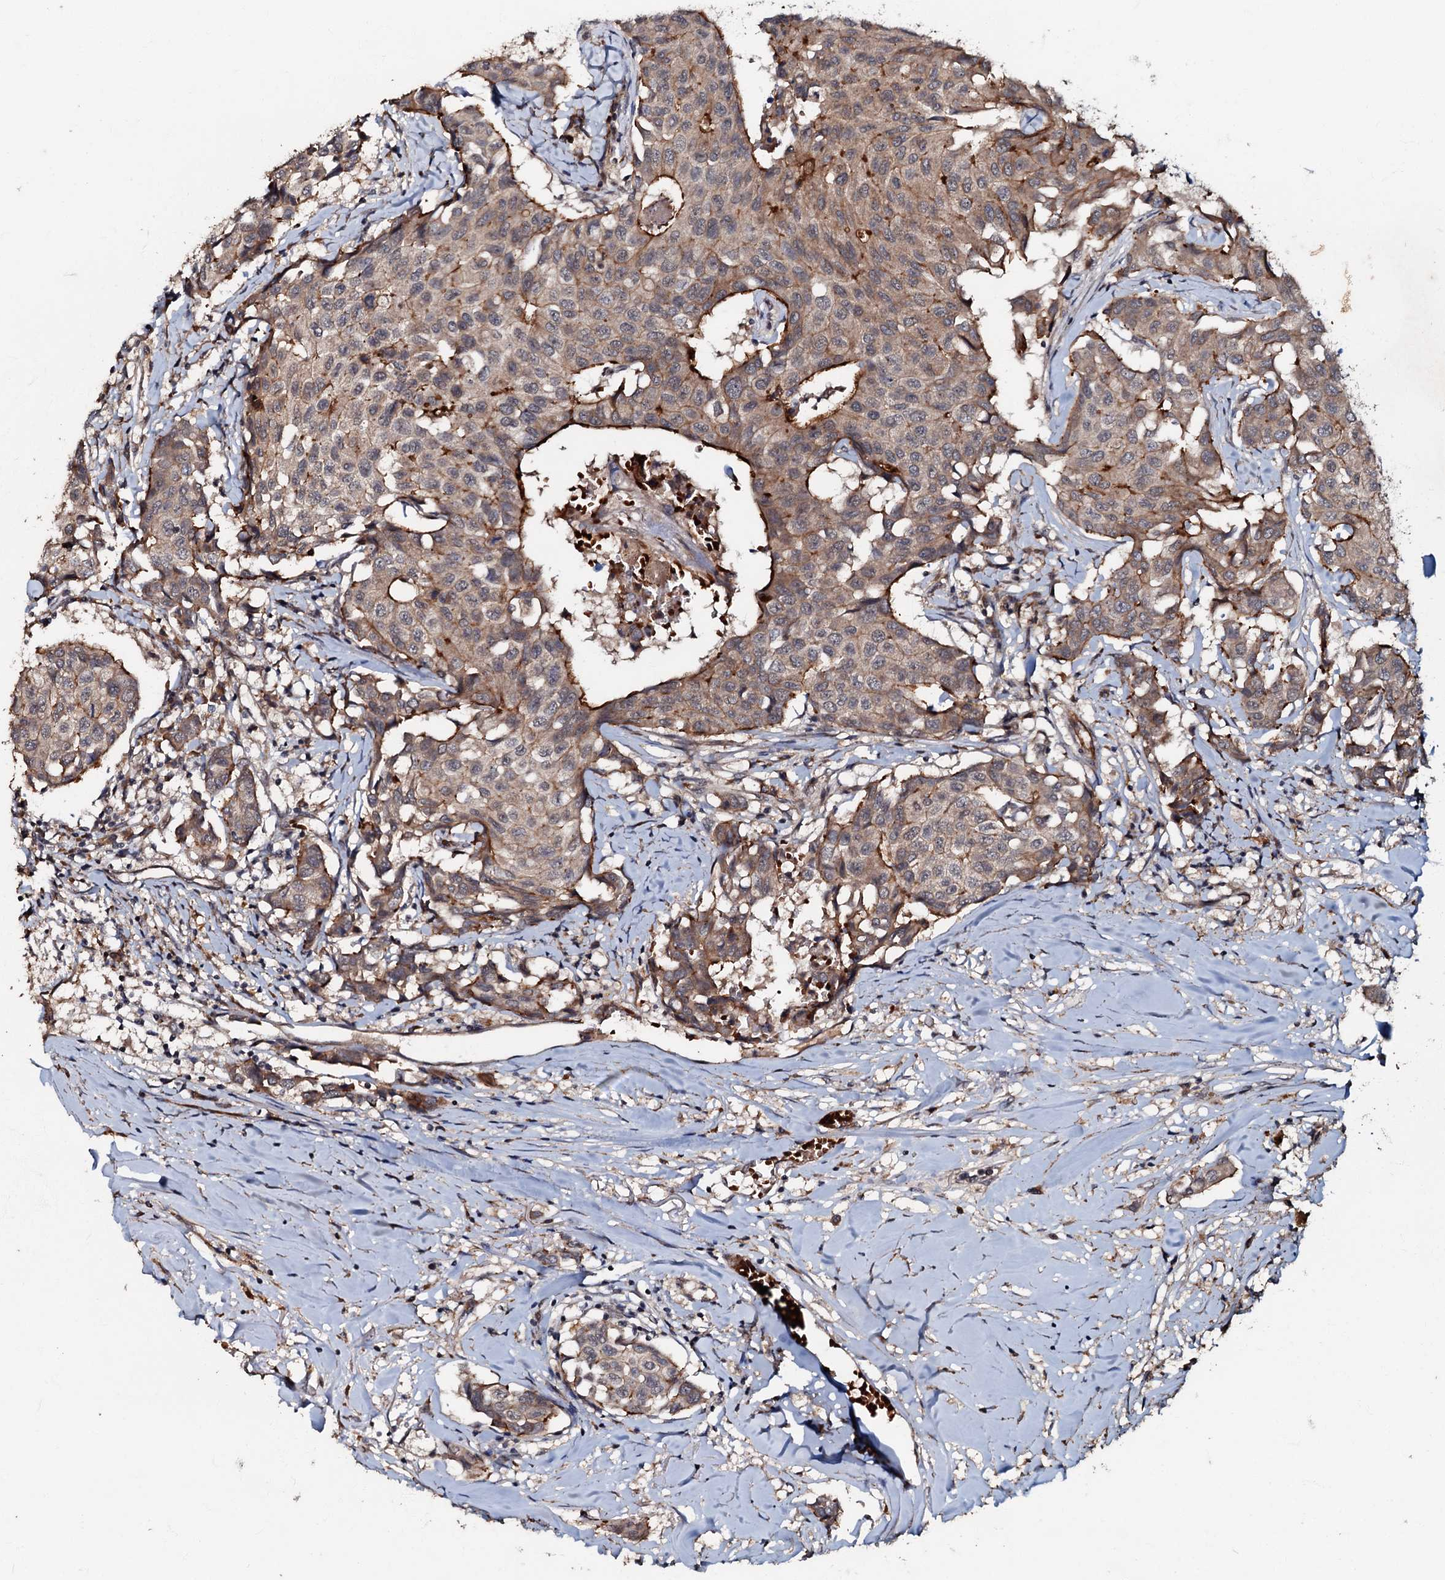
{"staining": {"intensity": "strong", "quantity": "<25%", "location": "cytoplasmic/membranous"}, "tissue": "breast cancer", "cell_type": "Tumor cells", "image_type": "cancer", "snomed": [{"axis": "morphology", "description": "Duct carcinoma"}, {"axis": "topography", "description": "Breast"}], "caption": "Infiltrating ductal carcinoma (breast) stained with a protein marker shows strong staining in tumor cells.", "gene": "MANSC4", "patient": {"sex": "female", "age": 80}}